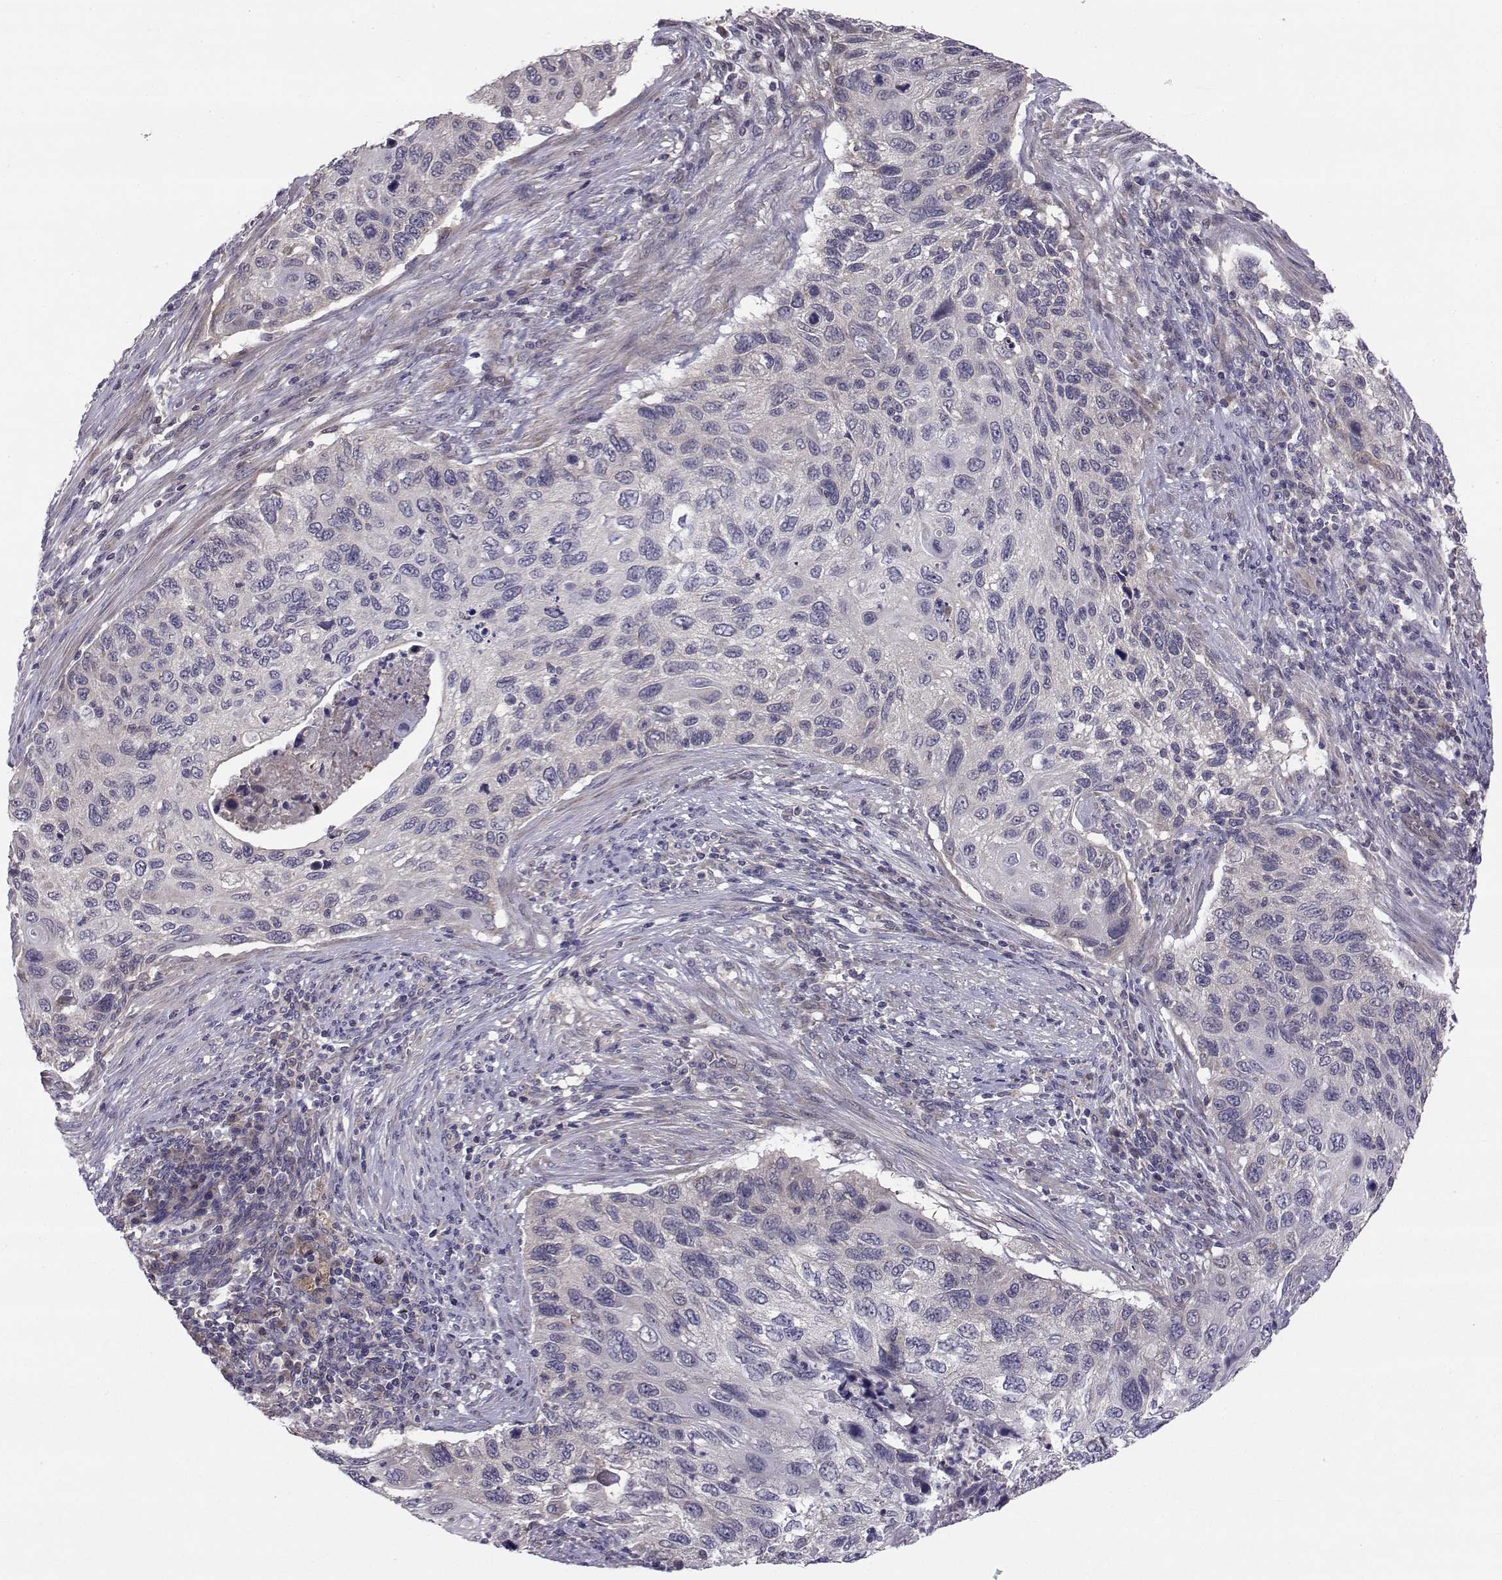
{"staining": {"intensity": "negative", "quantity": "none", "location": "none"}, "tissue": "cervical cancer", "cell_type": "Tumor cells", "image_type": "cancer", "snomed": [{"axis": "morphology", "description": "Squamous cell carcinoma, NOS"}, {"axis": "topography", "description": "Cervix"}], "caption": "Immunohistochemistry of human cervical squamous cell carcinoma exhibits no positivity in tumor cells. (Stains: DAB IHC with hematoxylin counter stain, Microscopy: brightfield microscopy at high magnification).", "gene": "PEX5L", "patient": {"sex": "female", "age": 70}}